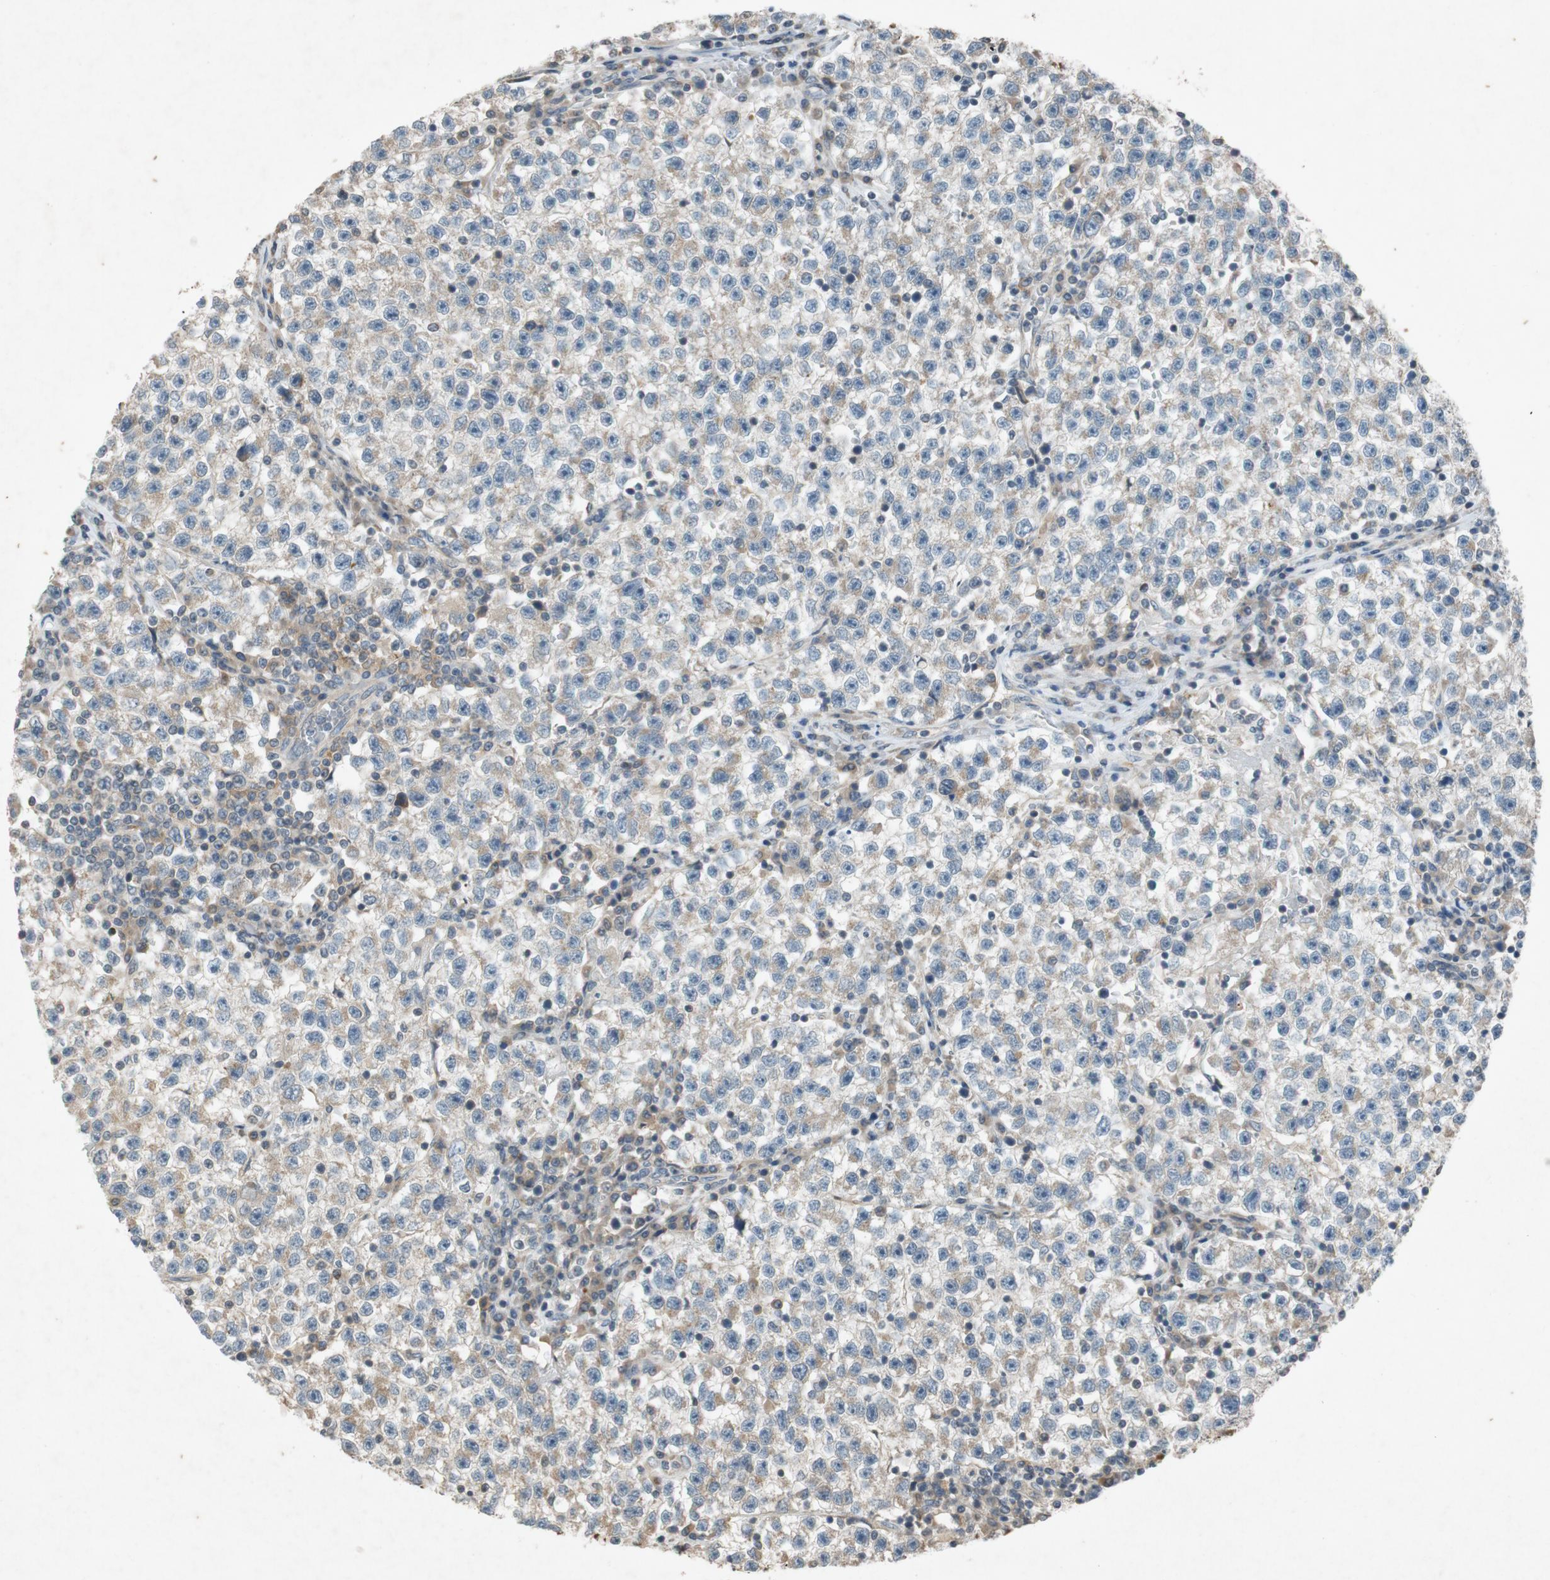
{"staining": {"intensity": "moderate", "quantity": ">75%", "location": "cytoplasmic/membranous"}, "tissue": "testis cancer", "cell_type": "Tumor cells", "image_type": "cancer", "snomed": [{"axis": "morphology", "description": "Seminoma, NOS"}, {"axis": "topography", "description": "Testis"}], "caption": "Seminoma (testis) was stained to show a protein in brown. There is medium levels of moderate cytoplasmic/membranous staining in about >75% of tumor cells. (DAB (3,3'-diaminobenzidine) IHC, brown staining for protein, blue staining for nuclei).", "gene": "ATP2C1", "patient": {"sex": "male", "age": 22}}